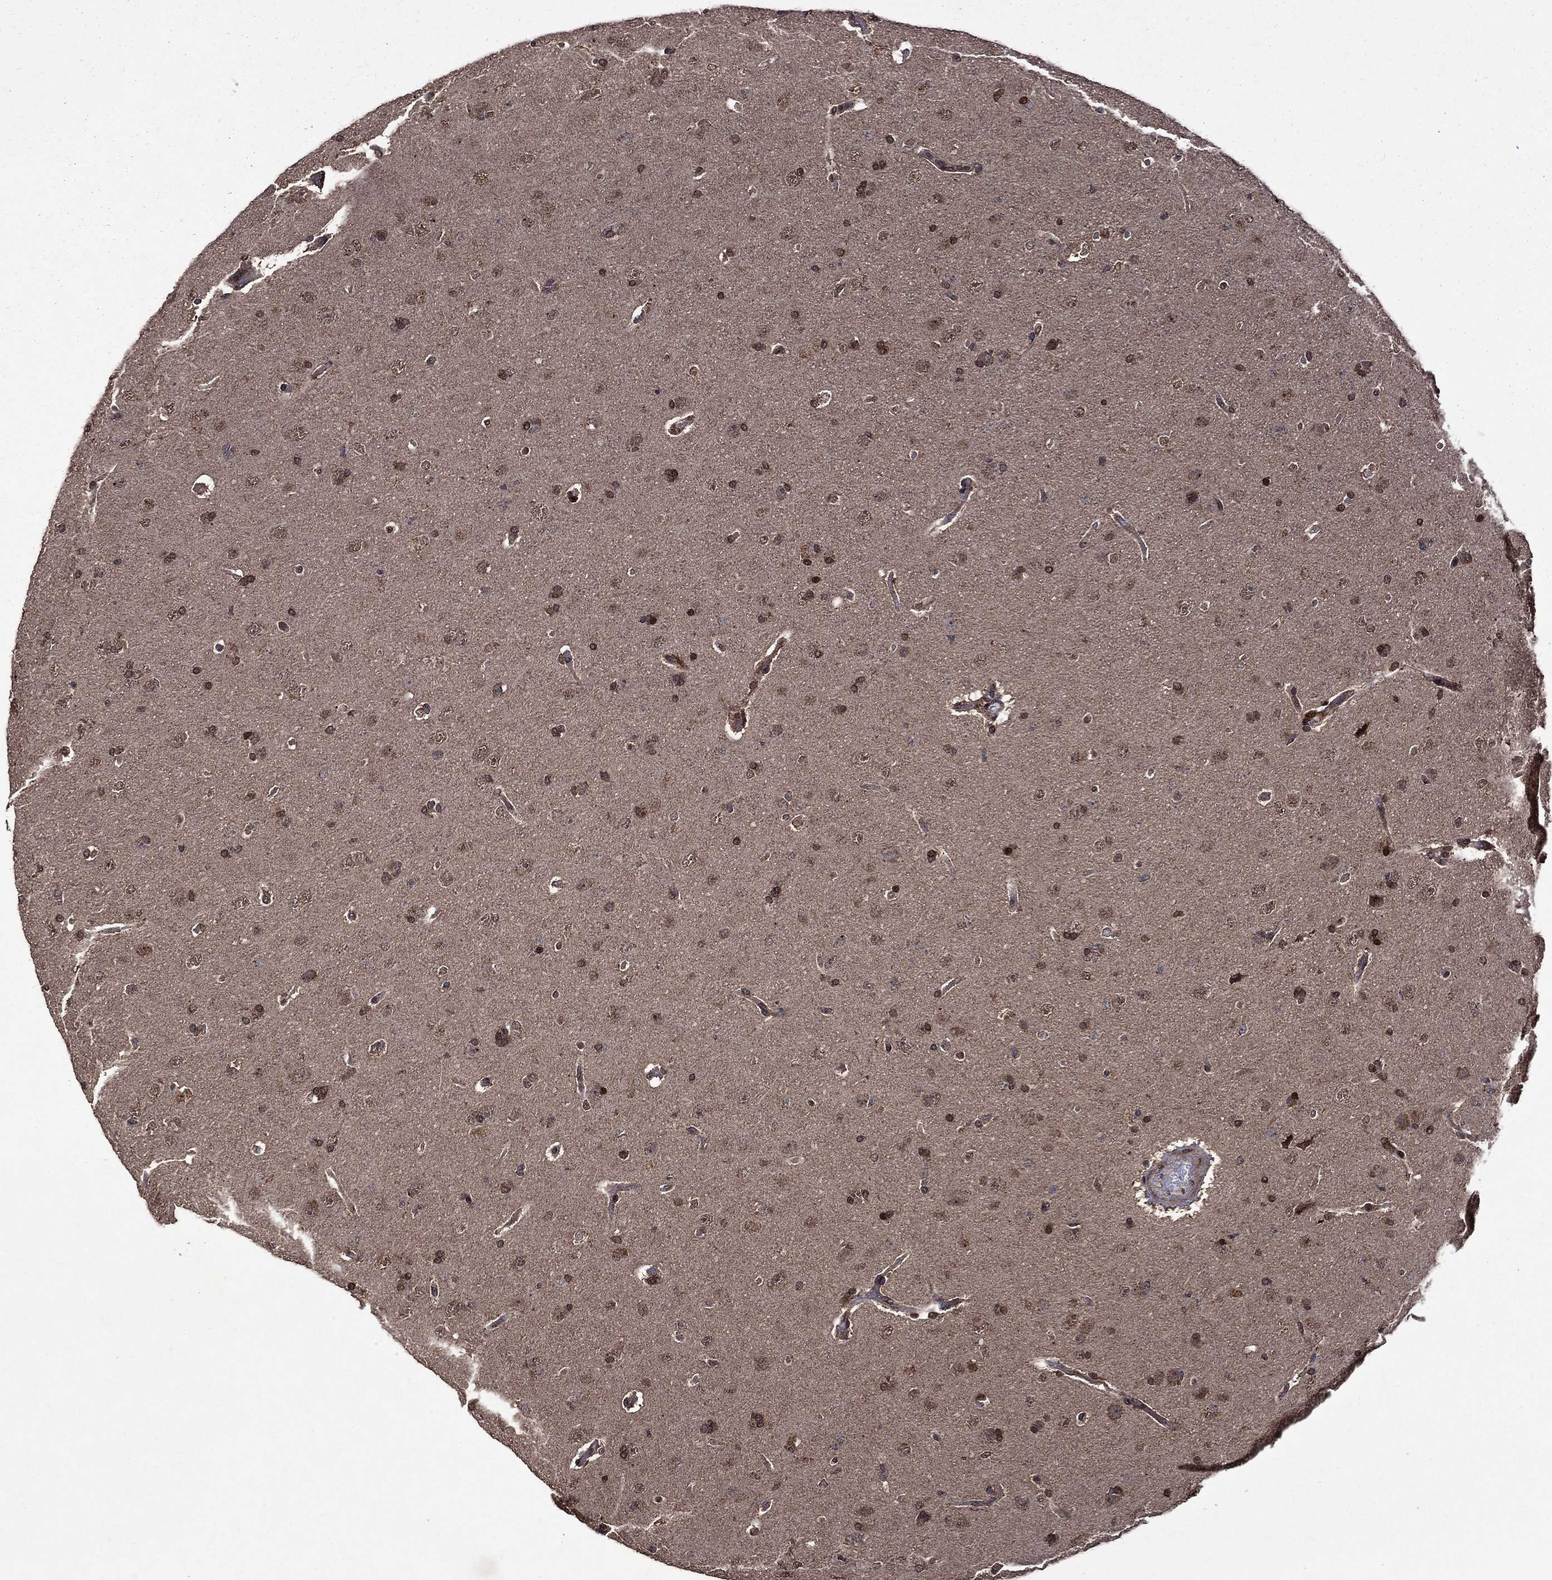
{"staining": {"intensity": "moderate", "quantity": ">75%", "location": "cytoplasmic/membranous,nuclear"}, "tissue": "glioma", "cell_type": "Tumor cells", "image_type": "cancer", "snomed": [{"axis": "morphology", "description": "Glioma, malignant, NOS"}, {"axis": "topography", "description": "Cerebral cortex"}], "caption": "Protein staining of glioma tissue exhibits moderate cytoplasmic/membranous and nuclear staining in about >75% of tumor cells. (DAB (3,3'-diaminobenzidine) = brown stain, brightfield microscopy at high magnification).", "gene": "ITM2B", "patient": {"sex": "male", "age": 58}}